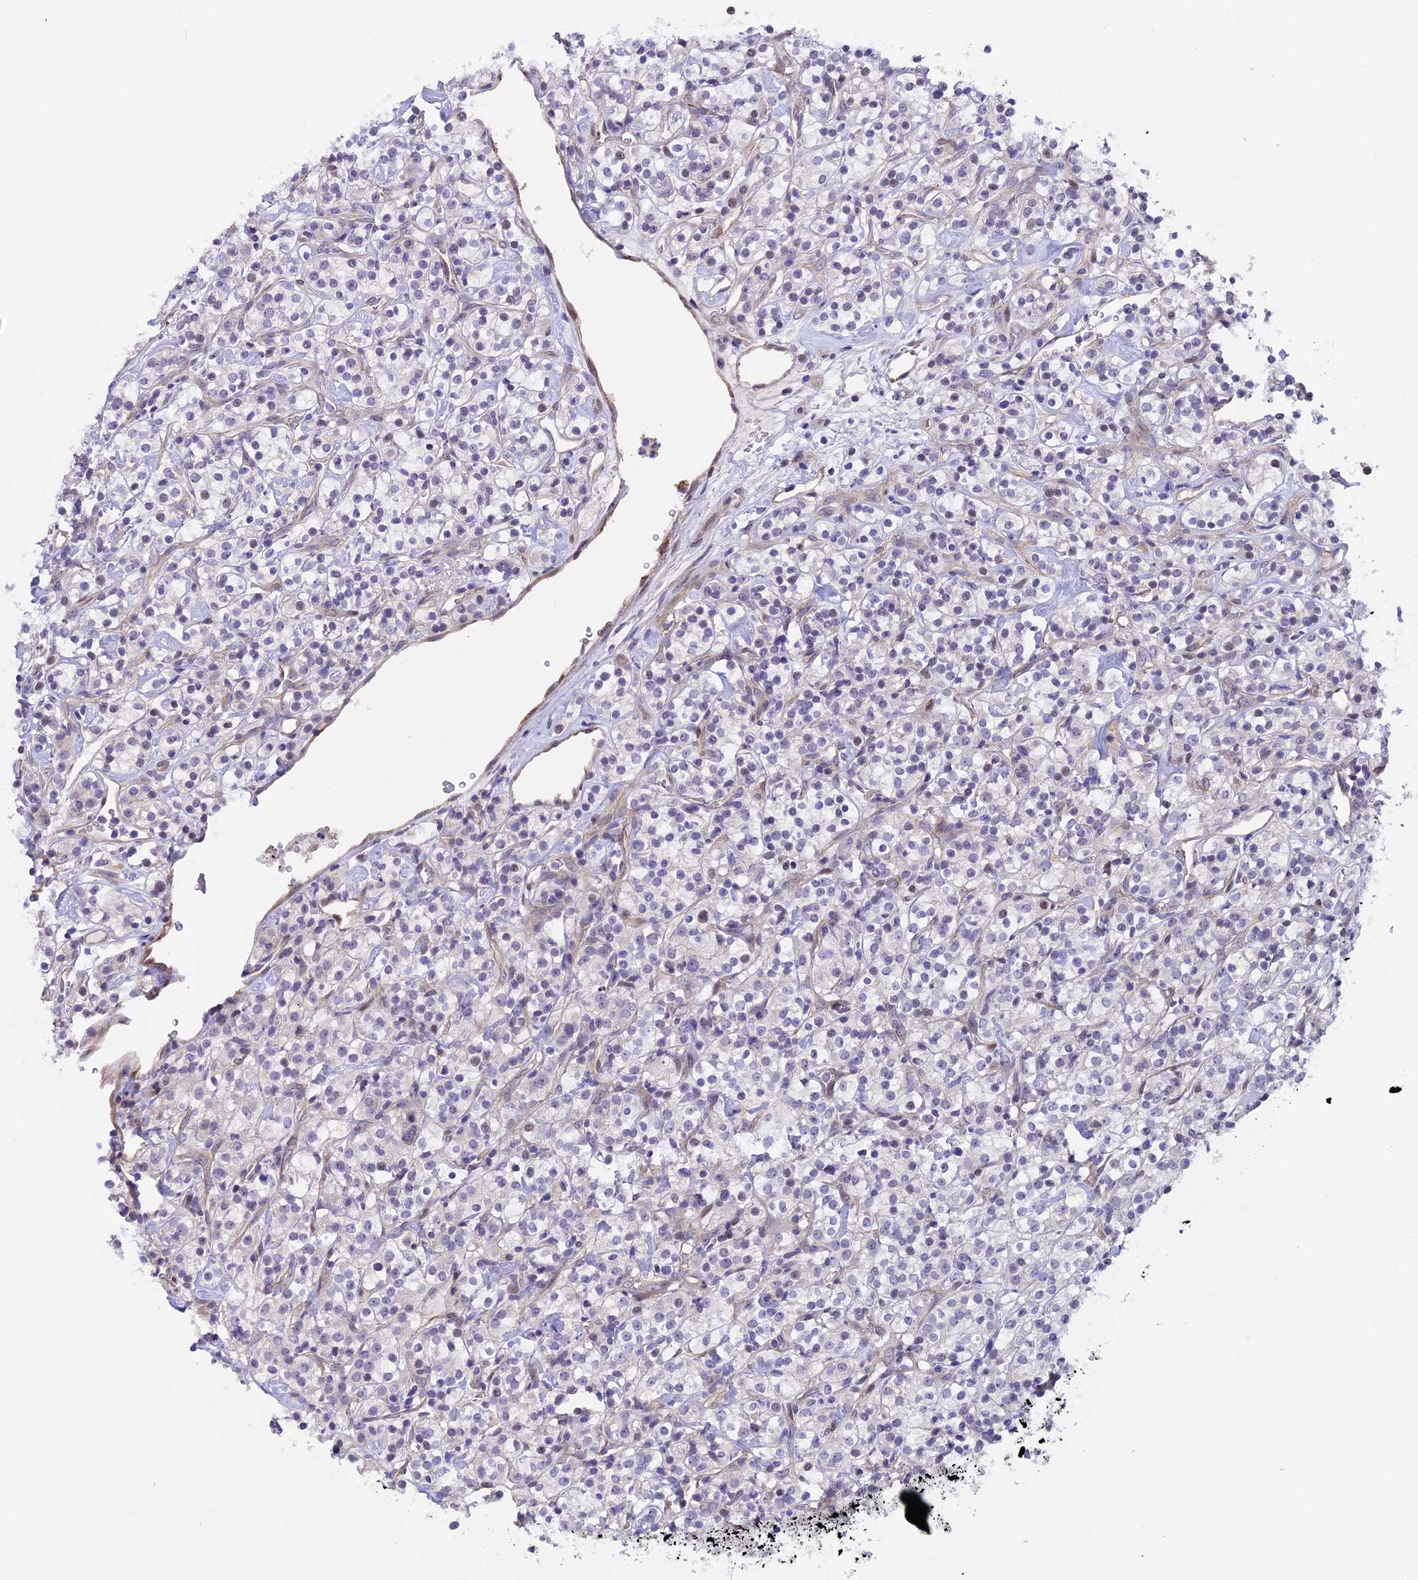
{"staining": {"intensity": "negative", "quantity": "none", "location": "none"}, "tissue": "renal cancer", "cell_type": "Tumor cells", "image_type": "cancer", "snomed": [{"axis": "morphology", "description": "Adenocarcinoma, NOS"}, {"axis": "topography", "description": "Kidney"}], "caption": "Protein analysis of renal cancer (adenocarcinoma) reveals no significant expression in tumor cells.", "gene": "TMEM171", "patient": {"sex": "male", "age": 77}}